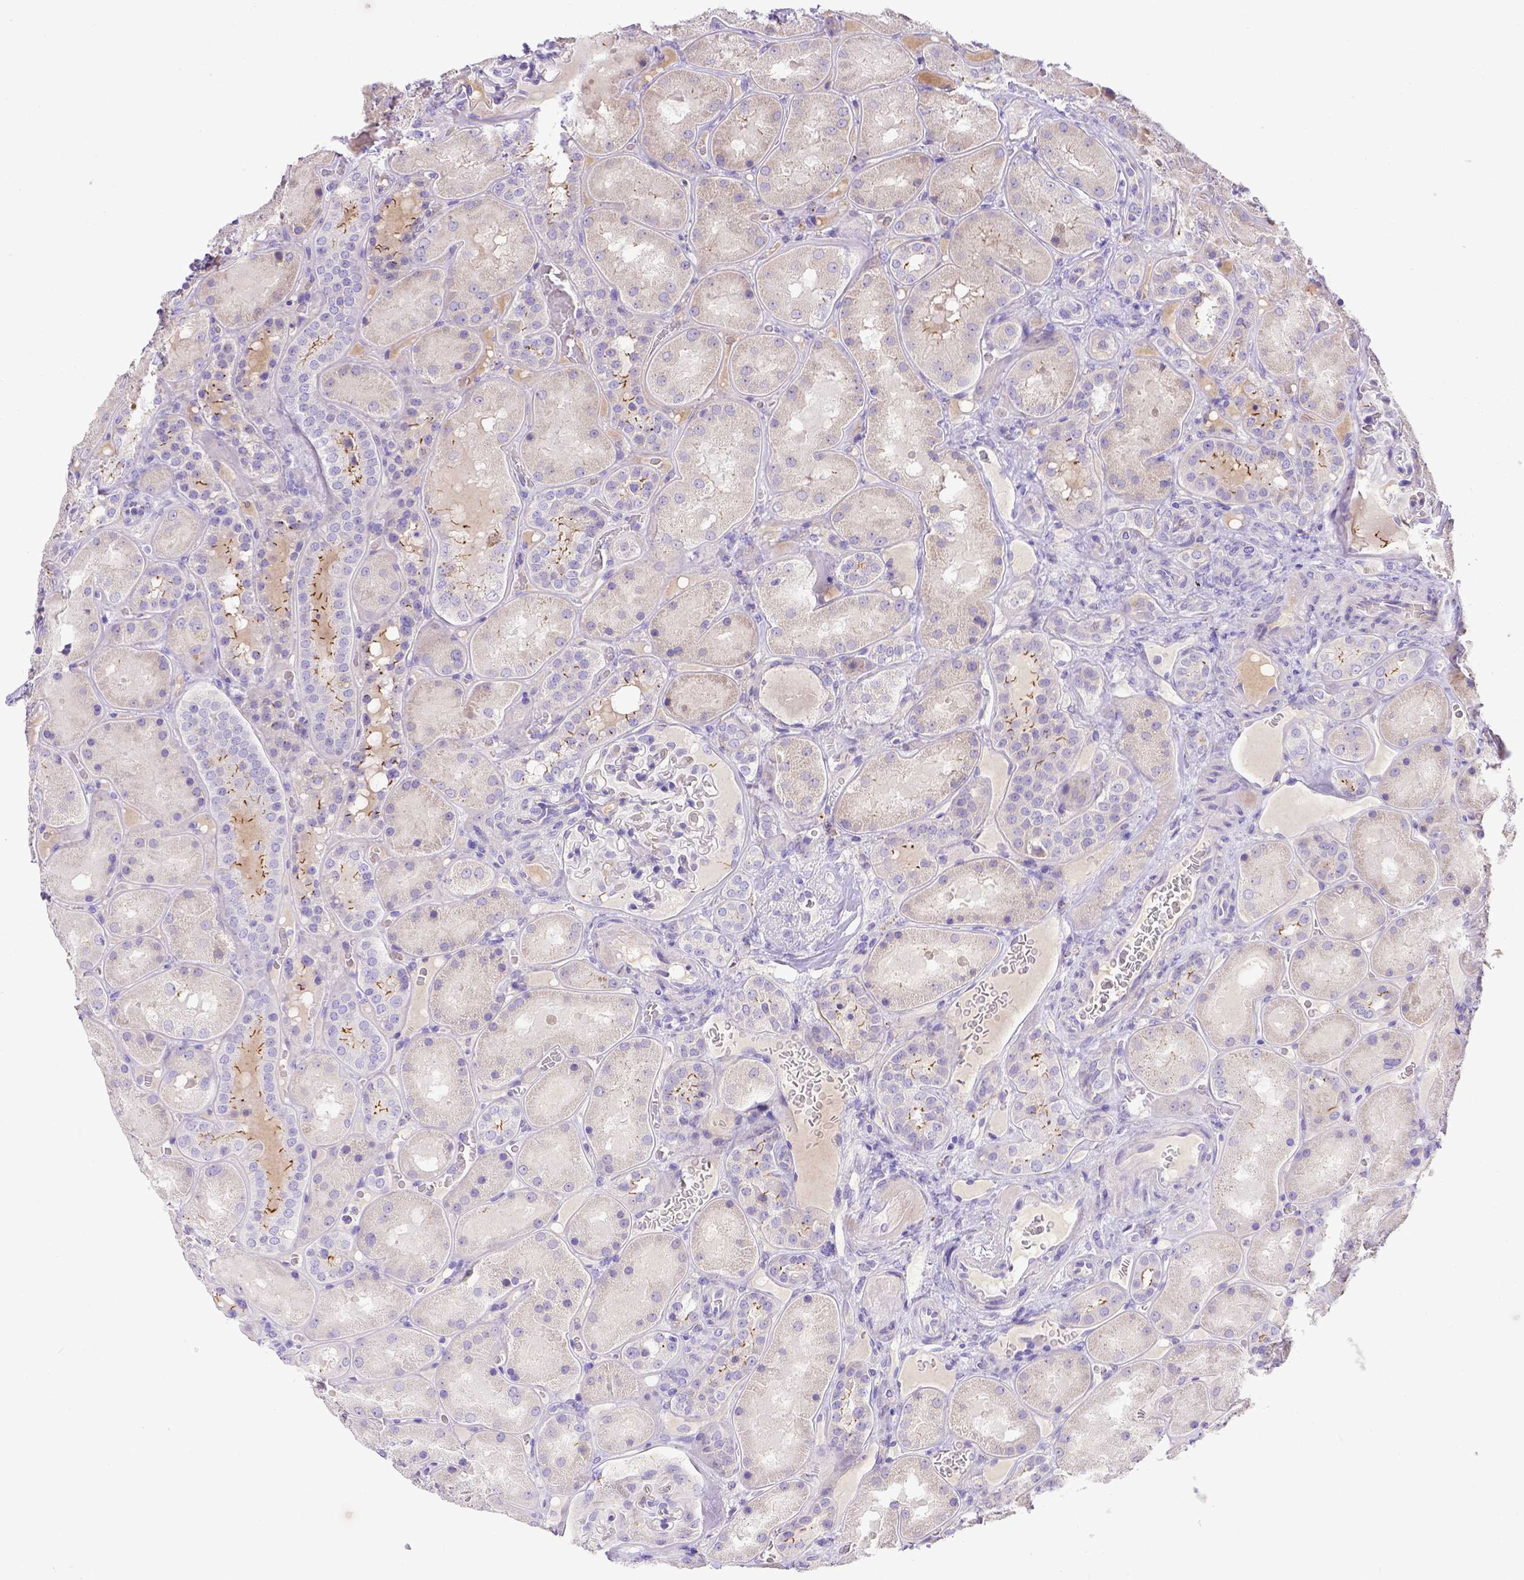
{"staining": {"intensity": "negative", "quantity": "none", "location": "none"}, "tissue": "kidney", "cell_type": "Cells in glomeruli", "image_type": "normal", "snomed": [{"axis": "morphology", "description": "Normal tissue, NOS"}, {"axis": "topography", "description": "Kidney"}], "caption": "DAB (3,3'-diaminobenzidine) immunohistochemical staining of unremarkable kidney demonstrates no significant positivity in cells in glomeruli. The staining was performed using DAB (3,3'-diaminobenzidine) to visualize the protein expression in brown, while the nuclei were stained in blue with hematoxylin (Magnification: 20x).", "gene": "CFAP300", "patient": {"sex": "male", "age": 73}}